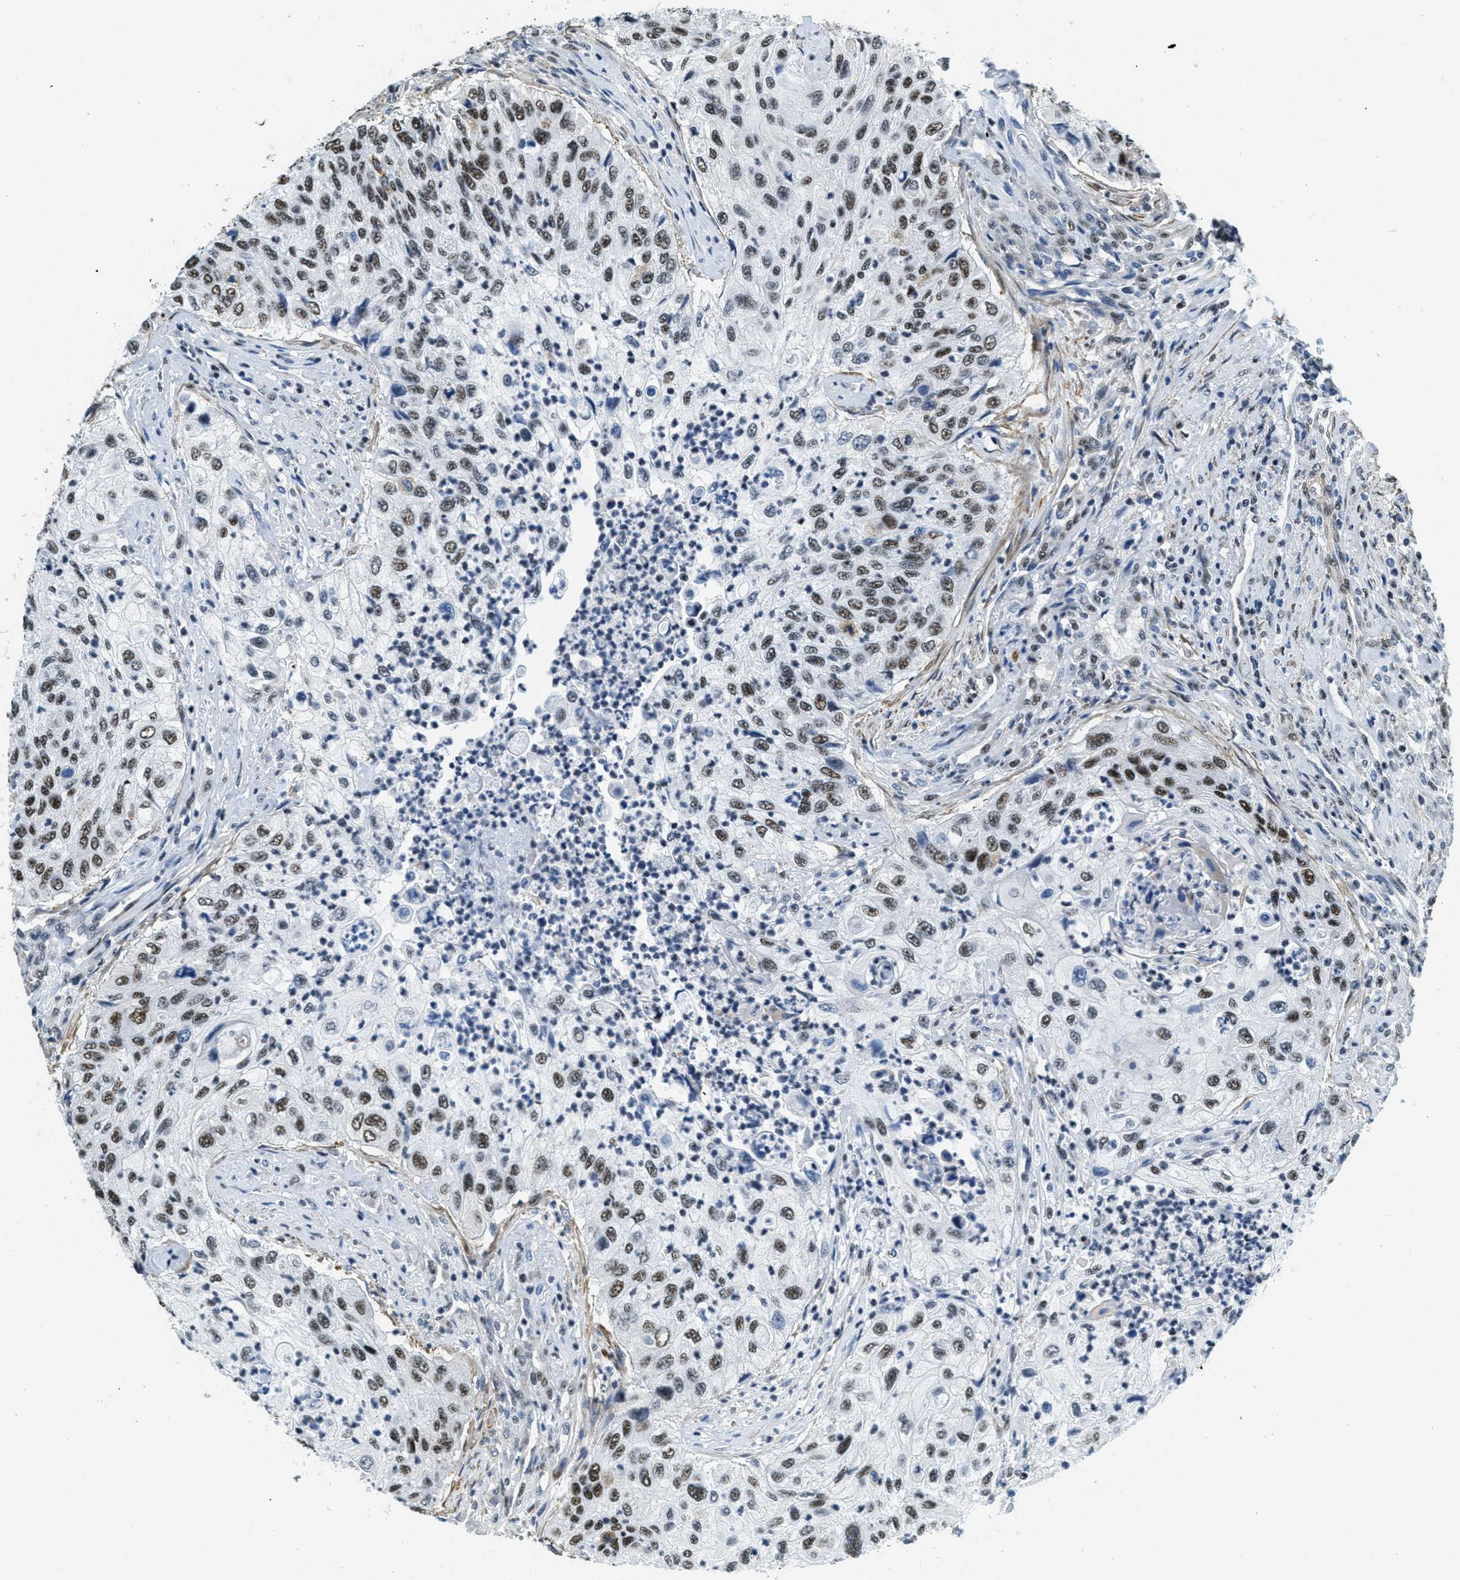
{"staining": {"intensity": "moderate", "quantity": ">75%", "location": "nuclear"}, "tissue": "urothelial cancer", "cell_type": "Tumor cells", "image_type": "cancer", "snomed": [{"axis": "morphology", "description": "Urothelial carcinoma, High grade"}, {"axis": "topography", "description": "Urinary bladder"}], "caption": "Moderate nuclear expression for a protein is present in approximately >75% of tumor cells of urothelial carcinoma (high-grade) using IHC.", "gene": "CFAP36", "patient": {"sex": "female", "age": 60}}